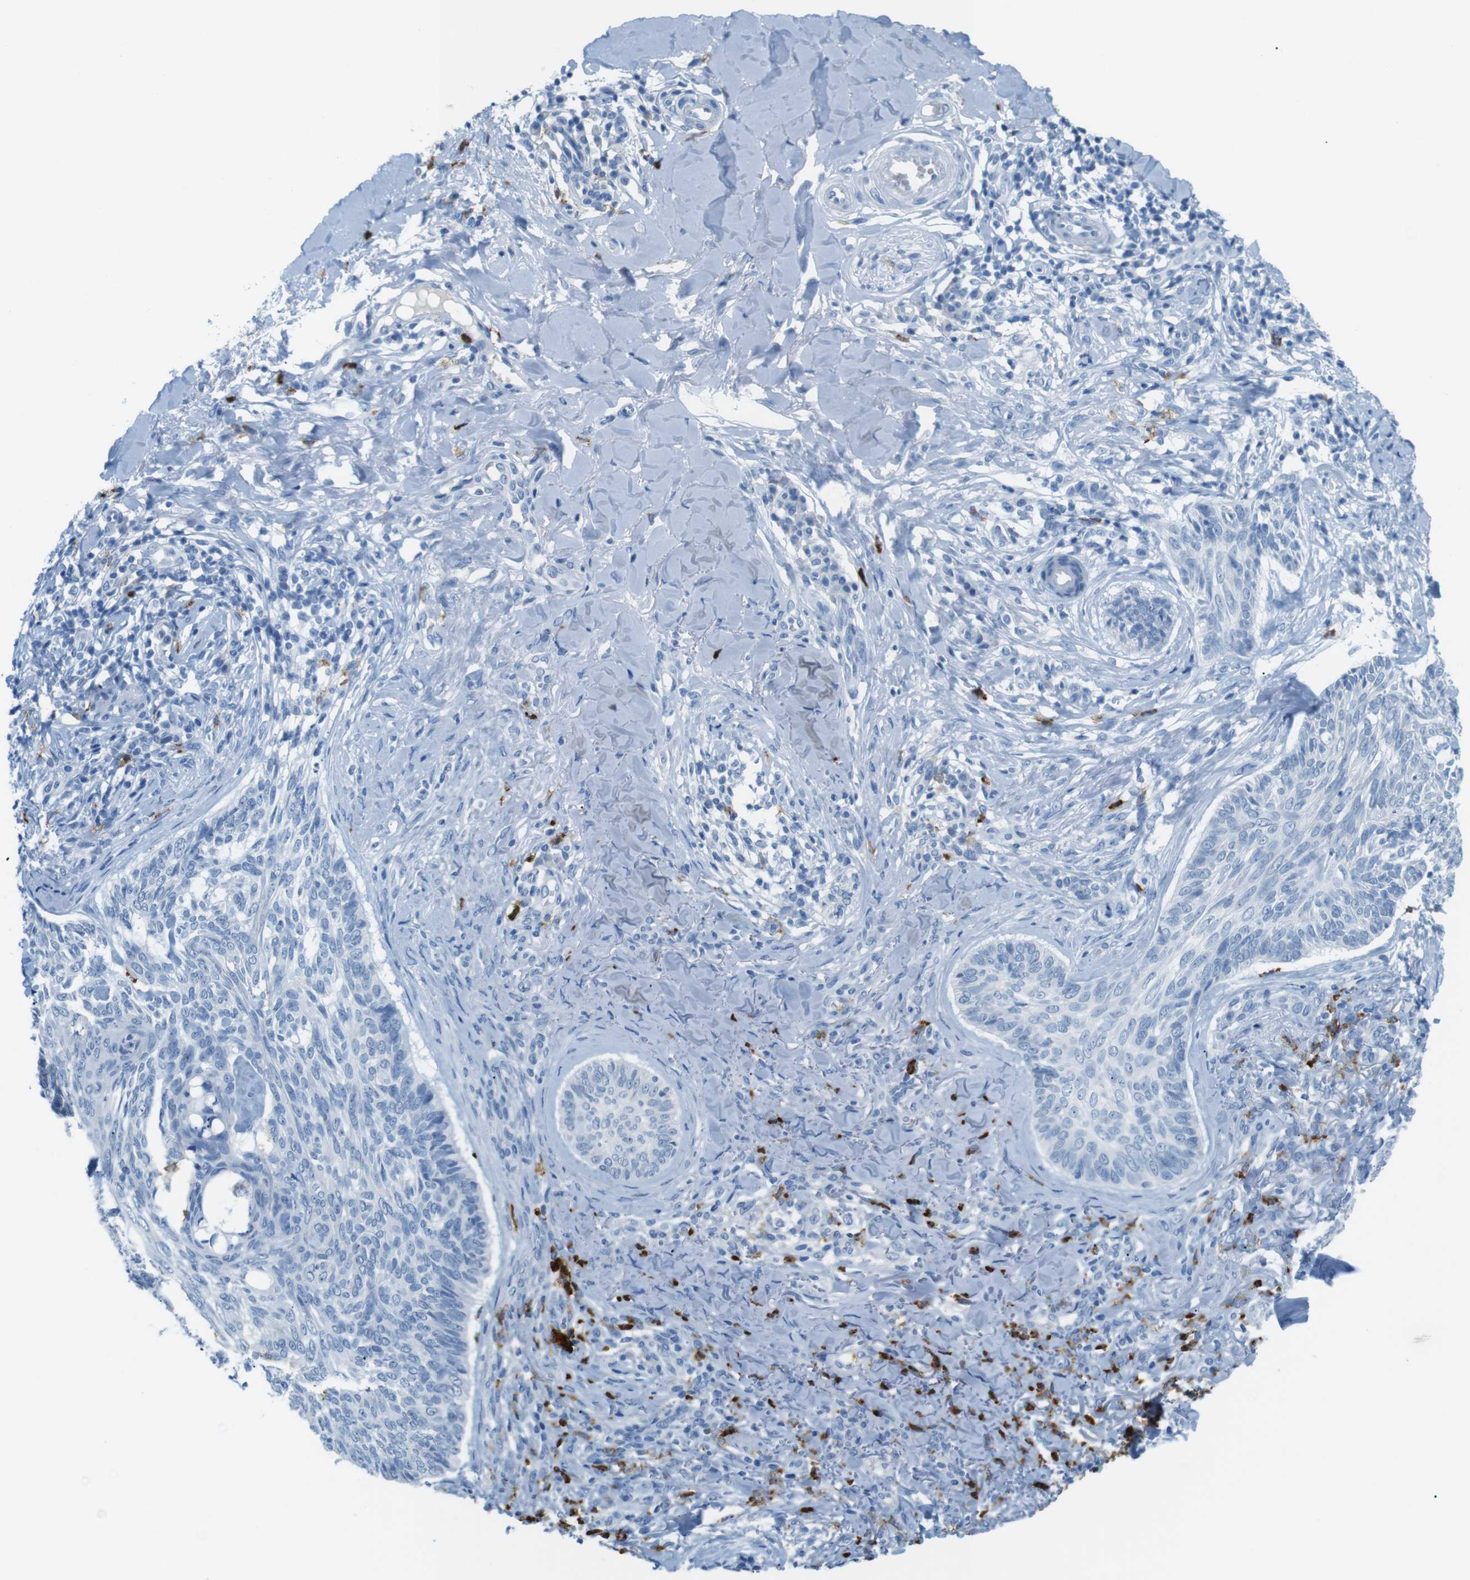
{"staining": {"intensity": "negative", "quantity": "none", "location": "none"}, "tissue": "skin cancer", "cell_type": "Tumor cells", "image_type": "cancer", "snomed": [{"axis": "morphology", "description": "Basal cell carcinoma"}, {"axis": "topography", "description": "Skin"}], "caption": "Immunohistochemistry micrograph of neoplastic tissue: basal cell carcinoma (skin) stained with DAB (3,3'-diaminobenzidine) exhibits no significant protein expression in tumor cells.", "gene": "MCEMP1", "patient": {"sex": "male", "age": 43}}